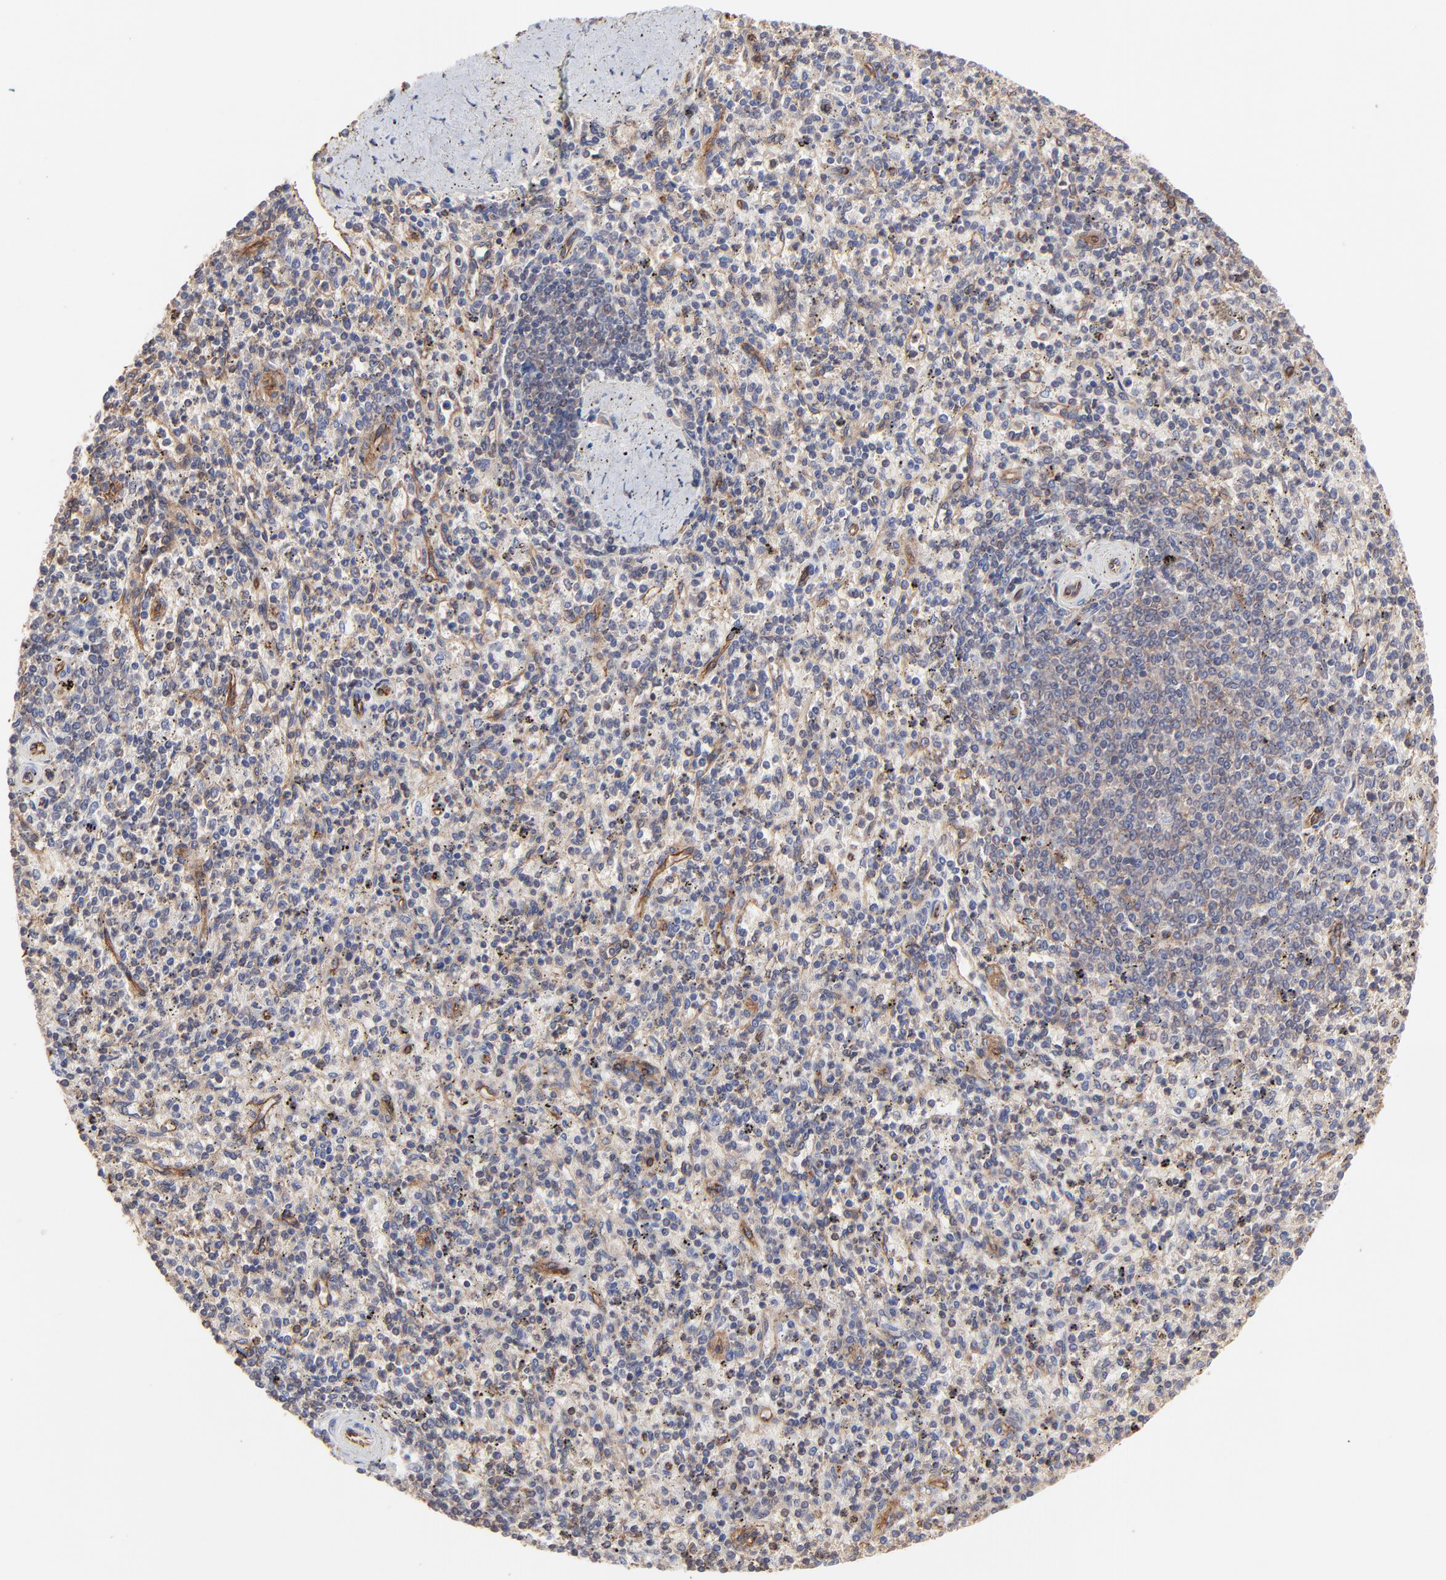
{"staining": {"intensity": "weak", "quantity": "<25%", "location": "cytoplasmic/membranous"}, "tissue": "spleen", "cell_type": "Cells in red pulp", "image_type": "normal", "snomed": [{"axis": "morphology", "description": "Normal tissue, NOS"}, {"axis": "topography", "description": "Spleen"}], "caption": "DAB immunohistochemical staining of normal human spleen displays no significant expression in cells in red pulp.", "gene": "ARMT1", "patient": {"sex": "male", "age": 72}}